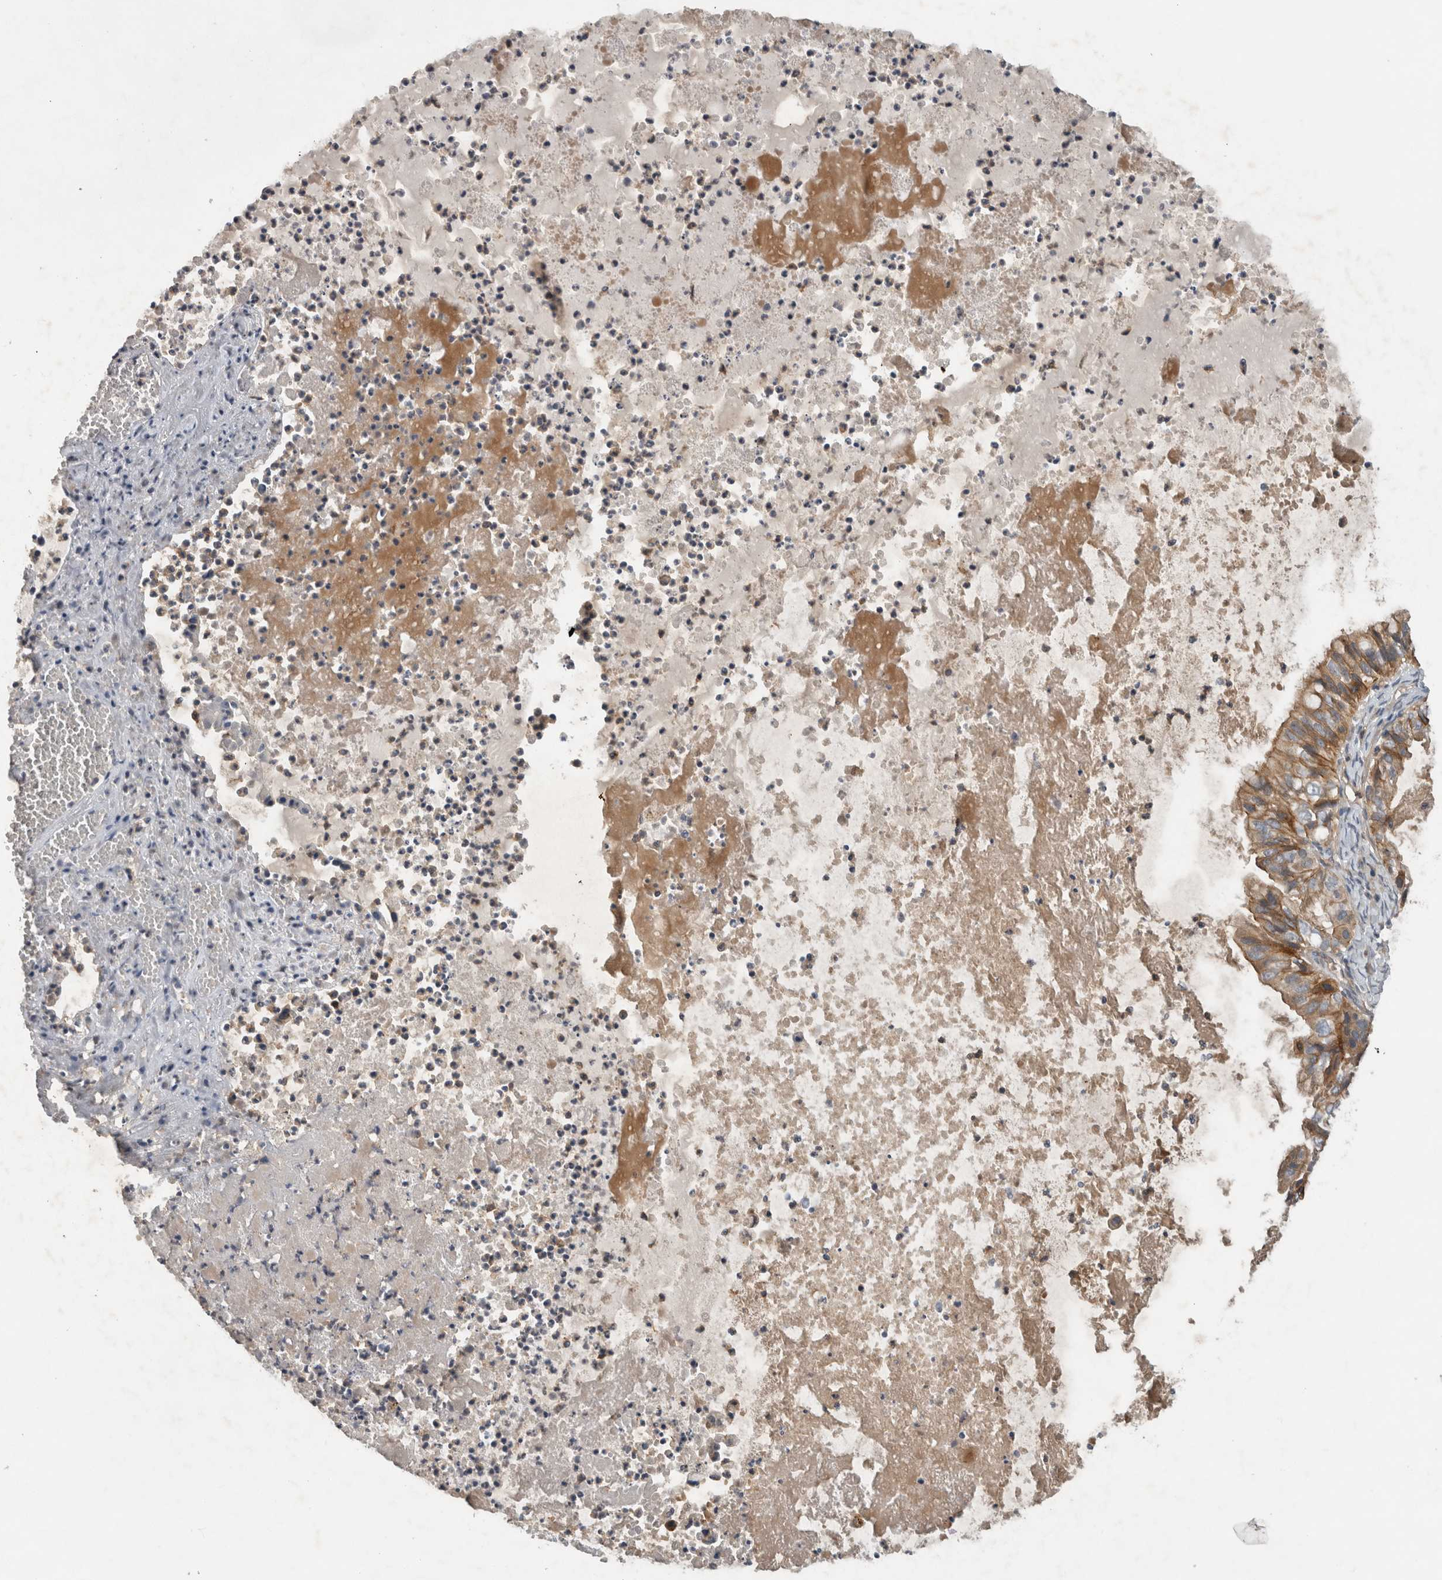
{"staining": {"intensity": "weak", "quantity": ">75%", "location": "cytoplasmic/membranous"}, "tissue": "ovarian cancer", "cell_type": "Tumor cells", "image_type": "cancer", "snomed": [{"axis": "morphology", "description": "Cystadenocarcinoma, mucinous, NOS"}, {"axis": "topography", "description": "Ovary"}], "caption": "Approximately >75% of tumor cells in human ovarian cancer show weak cytoplasmic/membranous protein expression as visualized by brown immunohistochemical staining.", "gene": "SCARA5", "patient": {"sex": "female", "age": 80}}